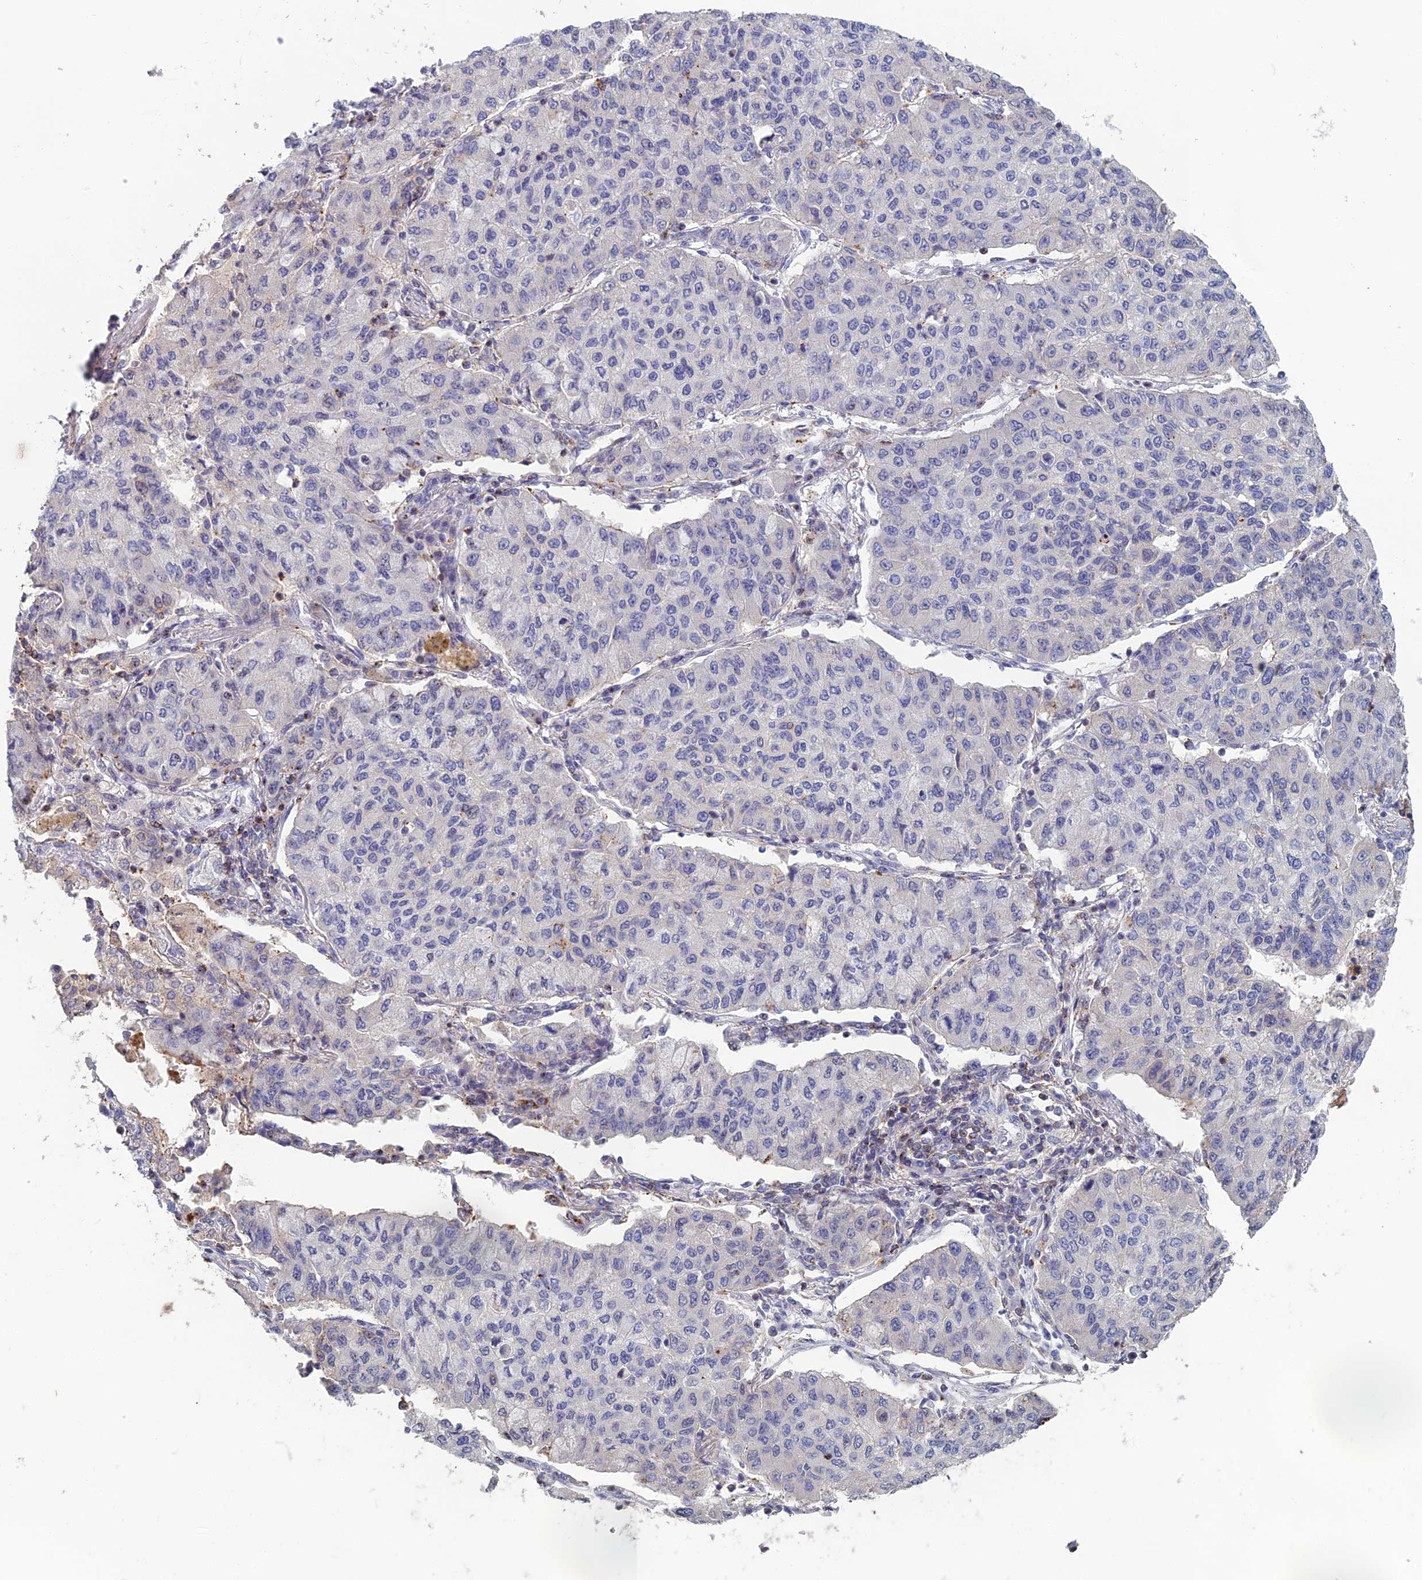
{"staining": {"intensity": "negative", "quantity": "none", "location": "none"}, "tissue": "lung cancer", "cell_type": "Tumor cells", "image_type": "cancer", "snomed": [{"axis": "morphology", "description": "Squamous cell carcinoma, NOS"}, {"axis": "topography", "description": "Lung"}], "caption": "DAB immunohistochemical staining of human lung cancer (squamous cell carcinoma) shows no significant staining in tumor cells. Nuclei are stained in blue.", "gene": "C15orf62", "patient": {"sex": "male", "age": 74}}